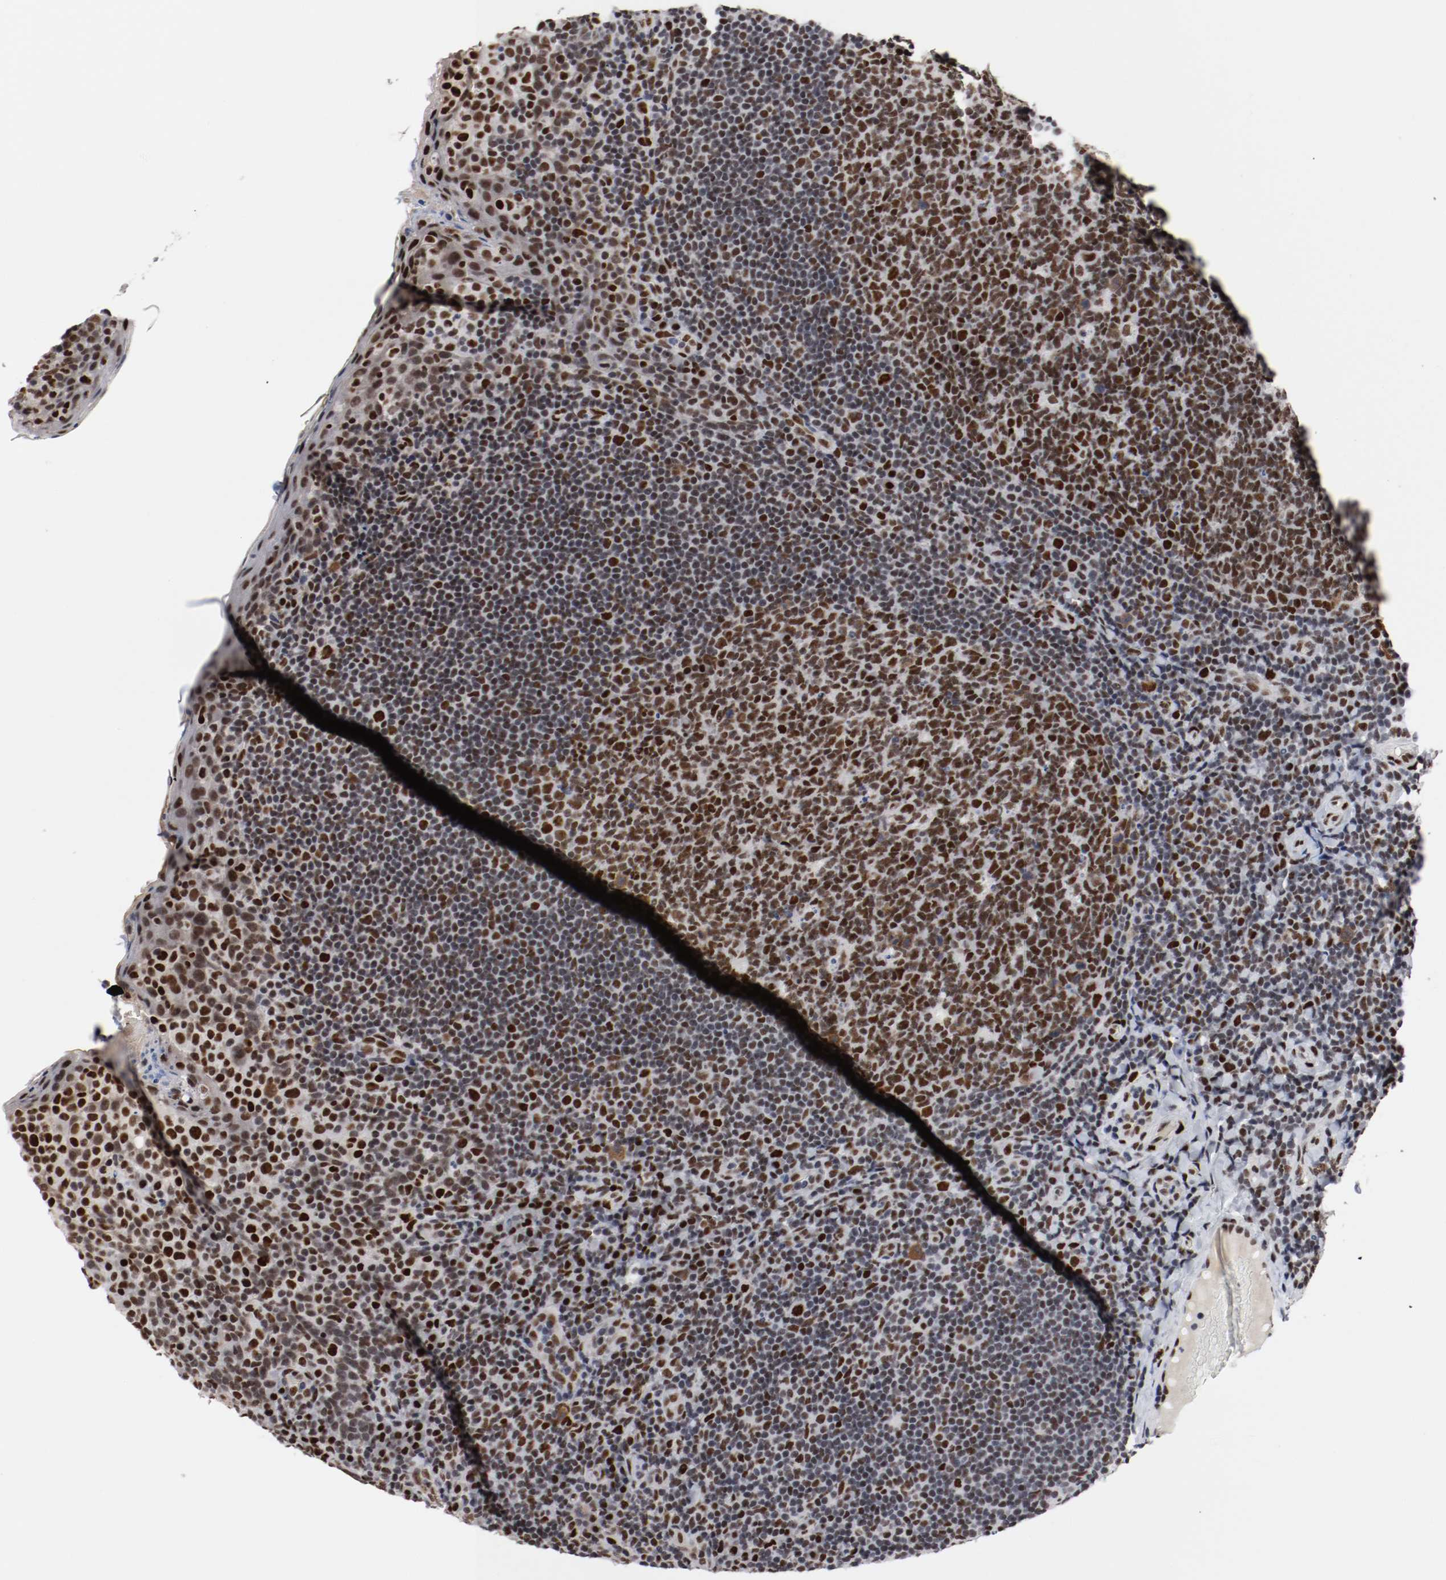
{"staining": {"intensity": "strong", "quantity": ">75%", "location": "nuclear"}, "tissue": "tonsil", "cell_type": "Germinal center cells", "image_type": "normal", "snomed": [{"axis": "morphology", "description": "Normal tissue, NOS"}, {"axis": "topography", "description": "Tonsil"}], "caption": "Immunohistochemical staining of unremarkable human tonsil shows high levels of strong nuclear staining in about >75% of germinal center cells.", "gene": "MEF2D", "patient": {"sex": "male", "age": 17}}